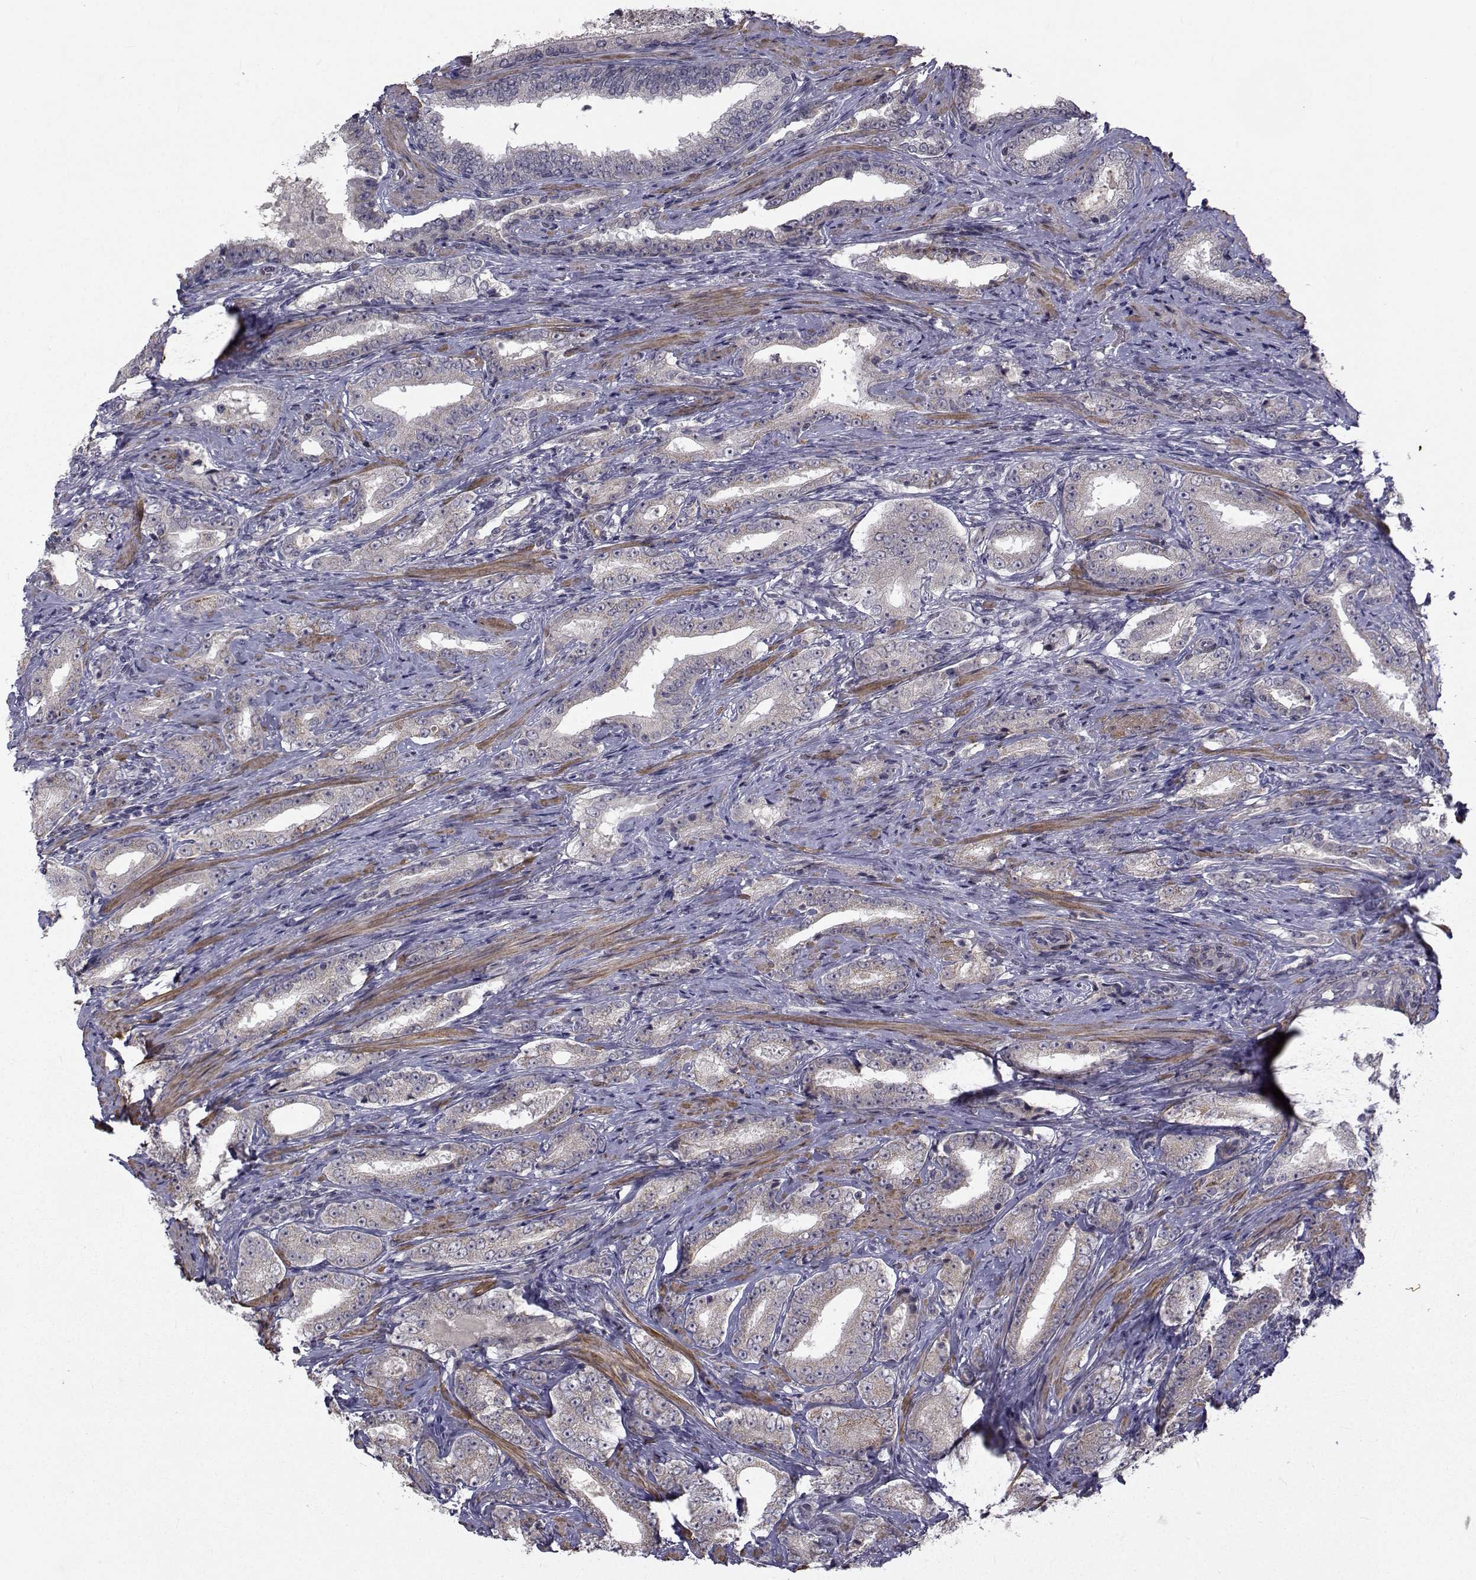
{"staining": {"intensity": "moderate", "quantity": "<25%", "location": "cytoplasmic/membranous"}, "tissue": "prostate cancer", "cell_type": "Tumor cells", "image_type": "cancer", "snomed": [{"axis": "morphology", "description": "Adenocarcinoma, Low grade"}, {"axis": "topography", "description": "Prostate and seminal vesicle, NOS"}], "caption": "A photomicrograph of human prostate cancer stained for a protein demonstrates moderate cytoplasmic/membranous brown staining in tumor cells. (brown staining indicates protein expression, while blue staining denotes nuclei).", "gene": "FDXR", "patient": {"sex": "male", "age": 61}}